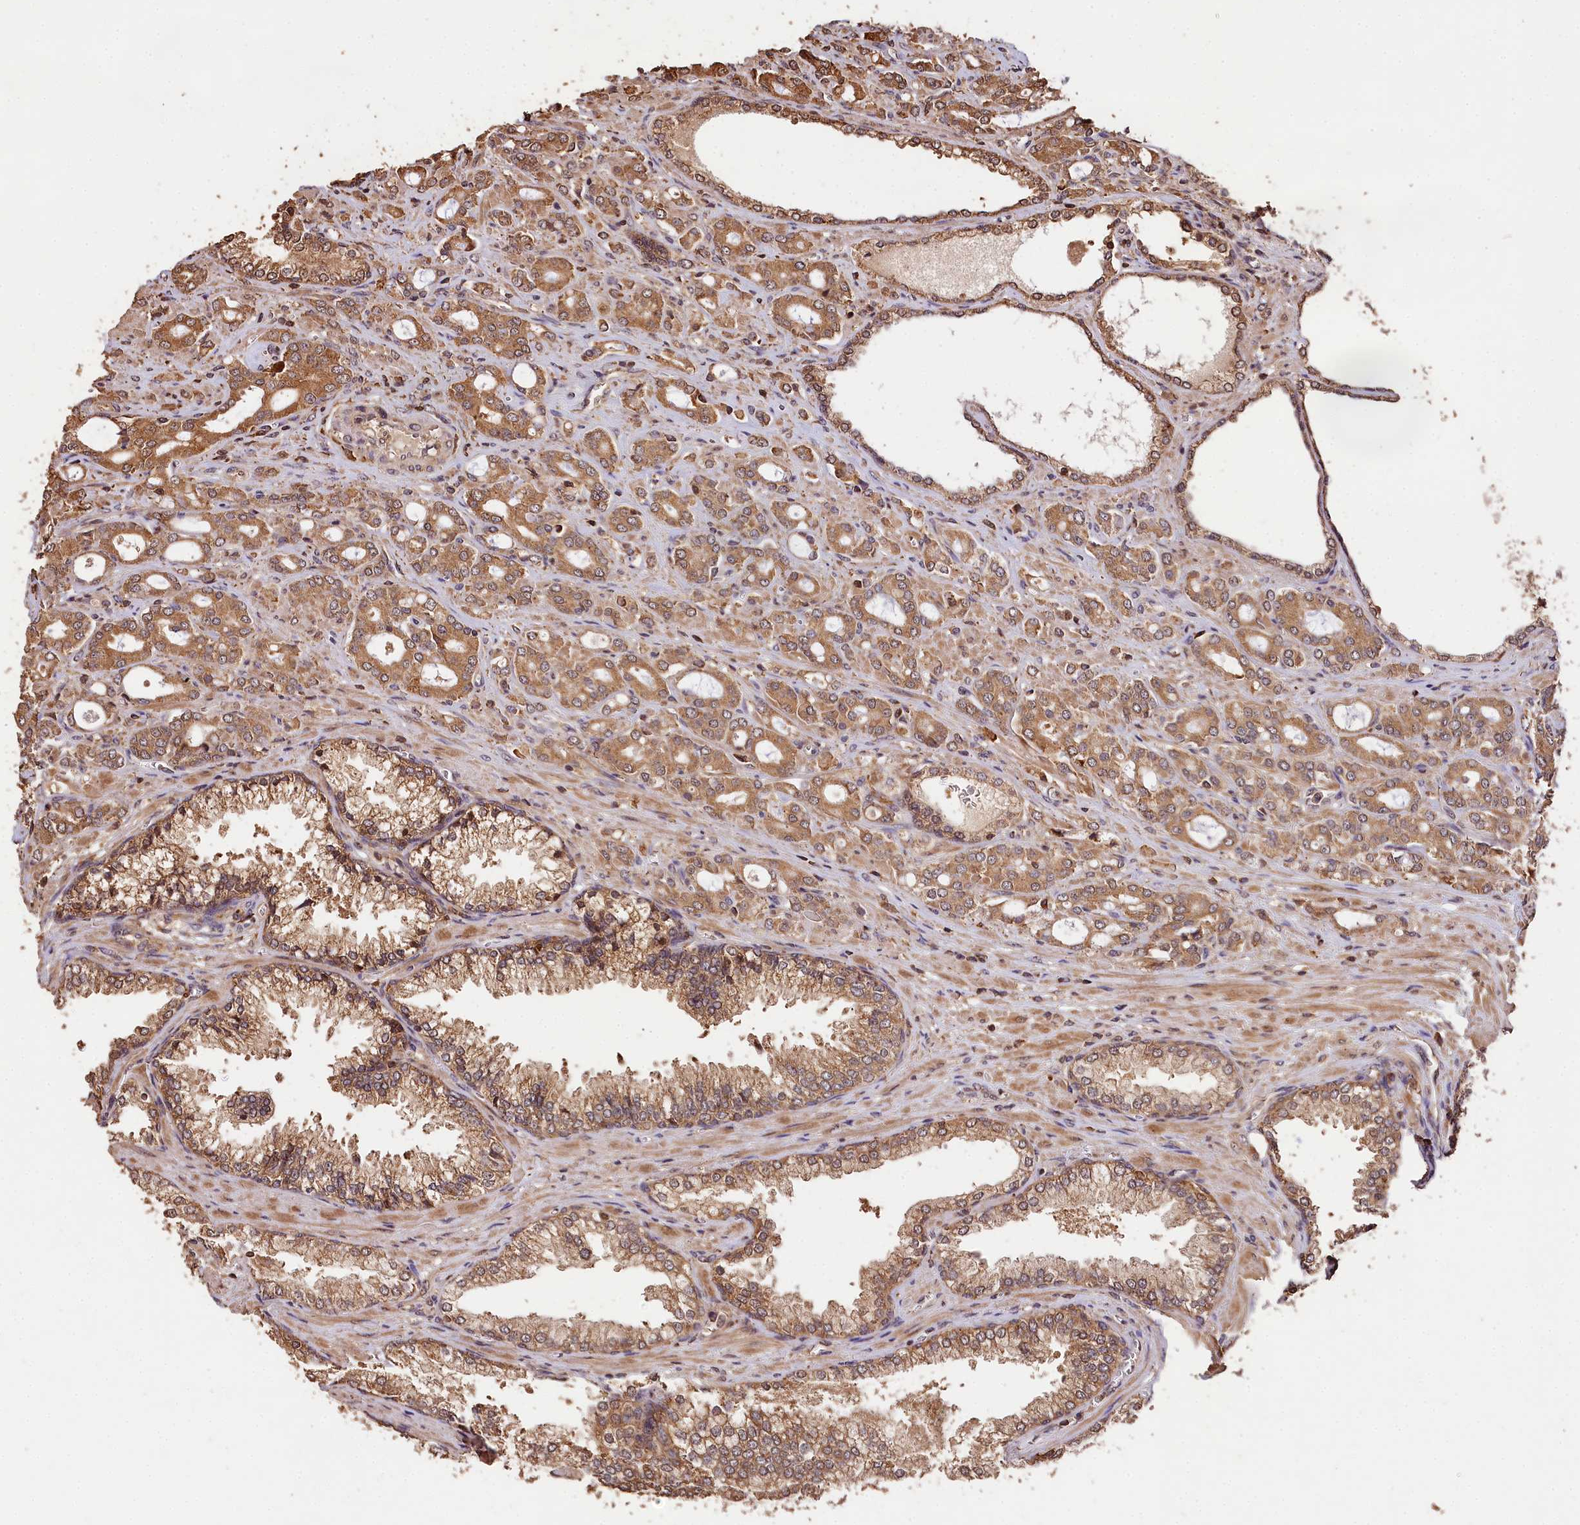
{"staining": {"intensity": "moderate", "quantity": ">75%", "location": "cytoplasmic/membranous"}, "tissue": "prostate cancer", "cell_type": "Tumor cells", "image_type": "cancer", "snomed": [{"axis": "morphology", "description": "Adenocarcinoma, High grade"}, {"axis": "topography", "description": "Prostate"}], "caption": "Prostate cancer (high-grade adenocarcinoma) stained for a protein (brown) demonstrates moderate cytoplasmic/membranous positive expression in approximately >75% of tumor cells.", "gene": "KPTN", "patient": {"sex": "male", "age": 72}}